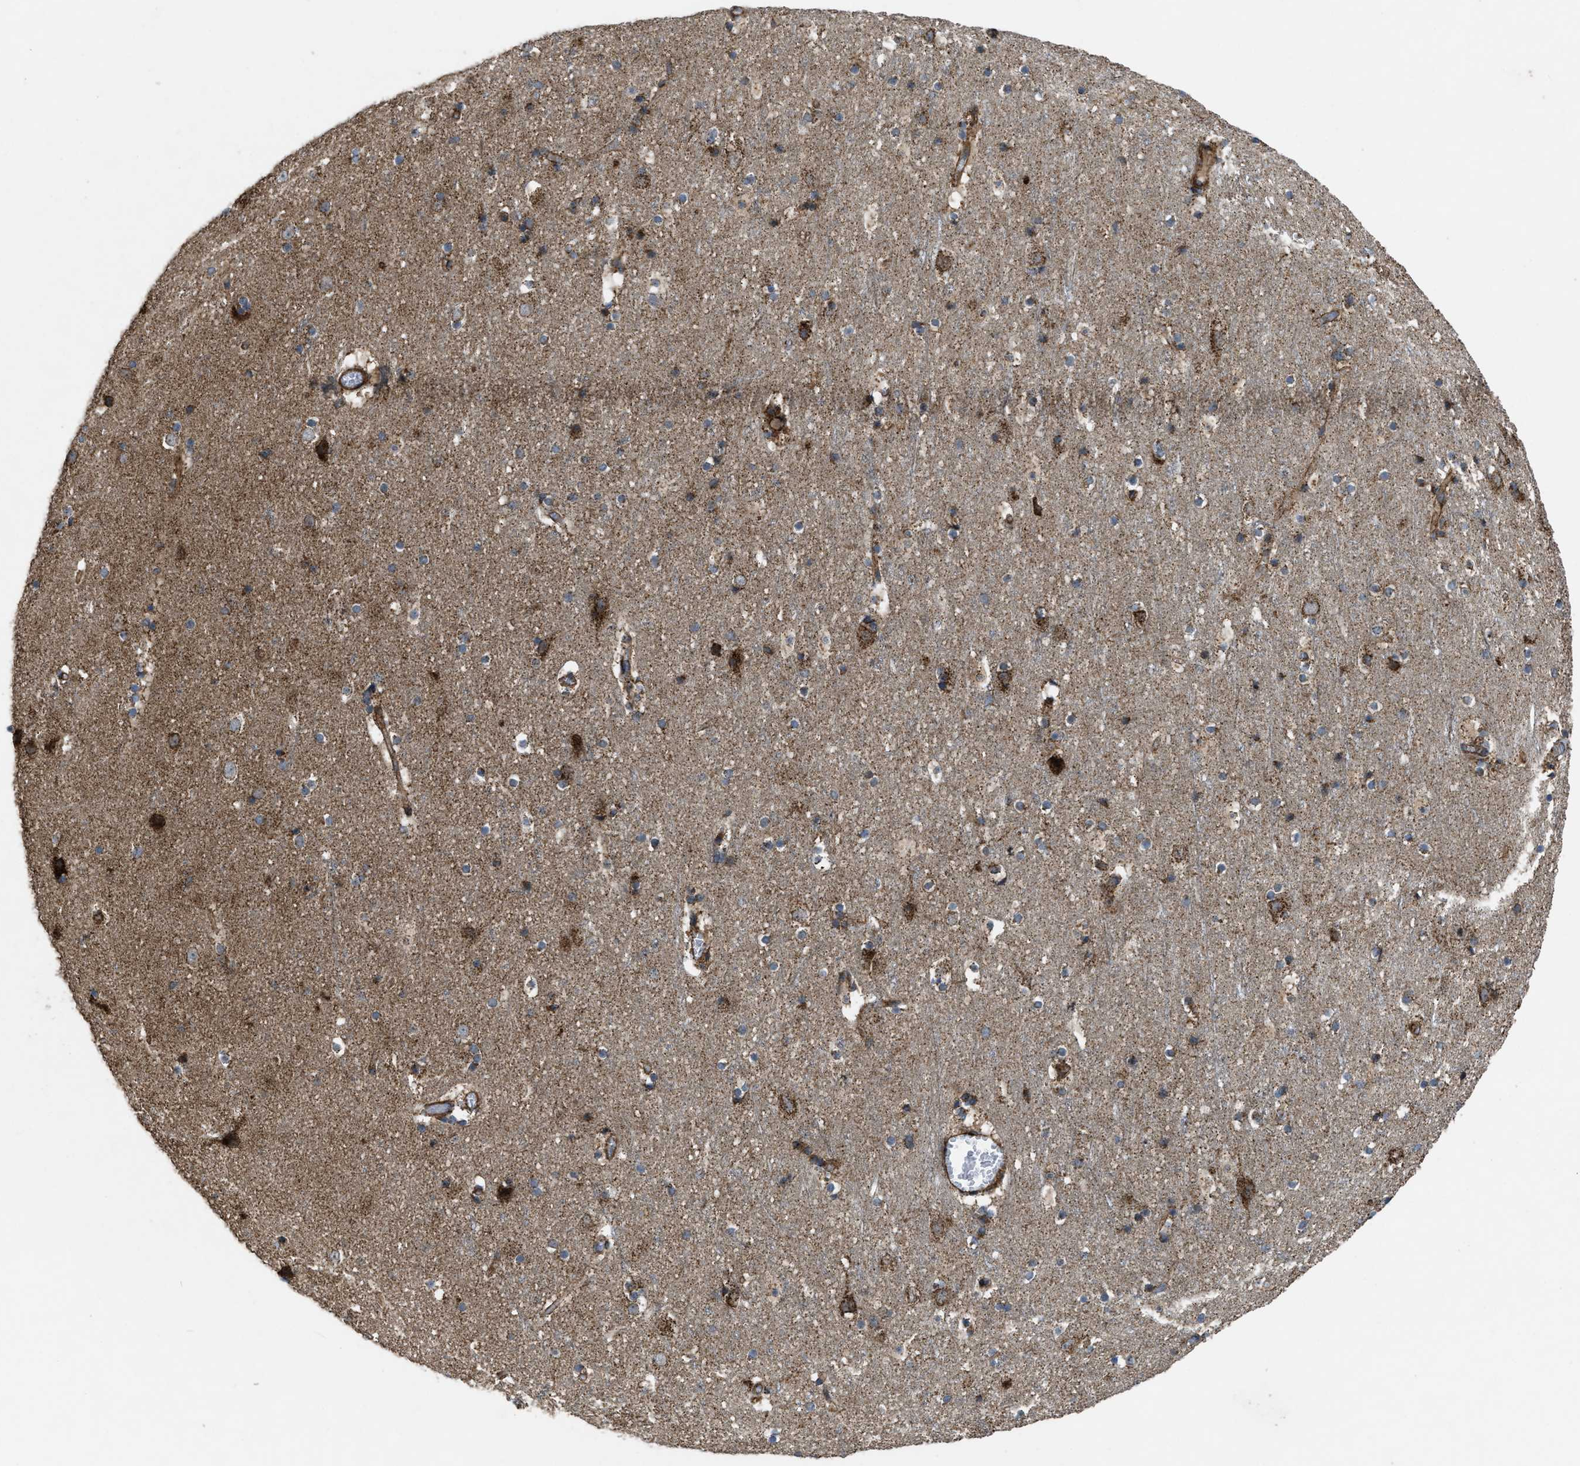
{"staining": {"intensity": "moderate", "quantity": "25%-75%", "location": "cytoplasmic/membranous"}, "tissue": "cerebral cortex", "cell_type": "Endothelial cells", "image_type": "normal", "snomed": [{"axis": "morphology", "description": "Normal tissue, NOS"}, {"axis": "topography", "description": "Cerebral cortex"}], "caption": "Cerebral cortex stained with immunohistochemistry (IHC) demonstrates moderate cytoplasmic/membranous staining in about 25%-75% of endothelial cells.", "gene": "PER3", "patient": {"sex": "male", "age": 45}}